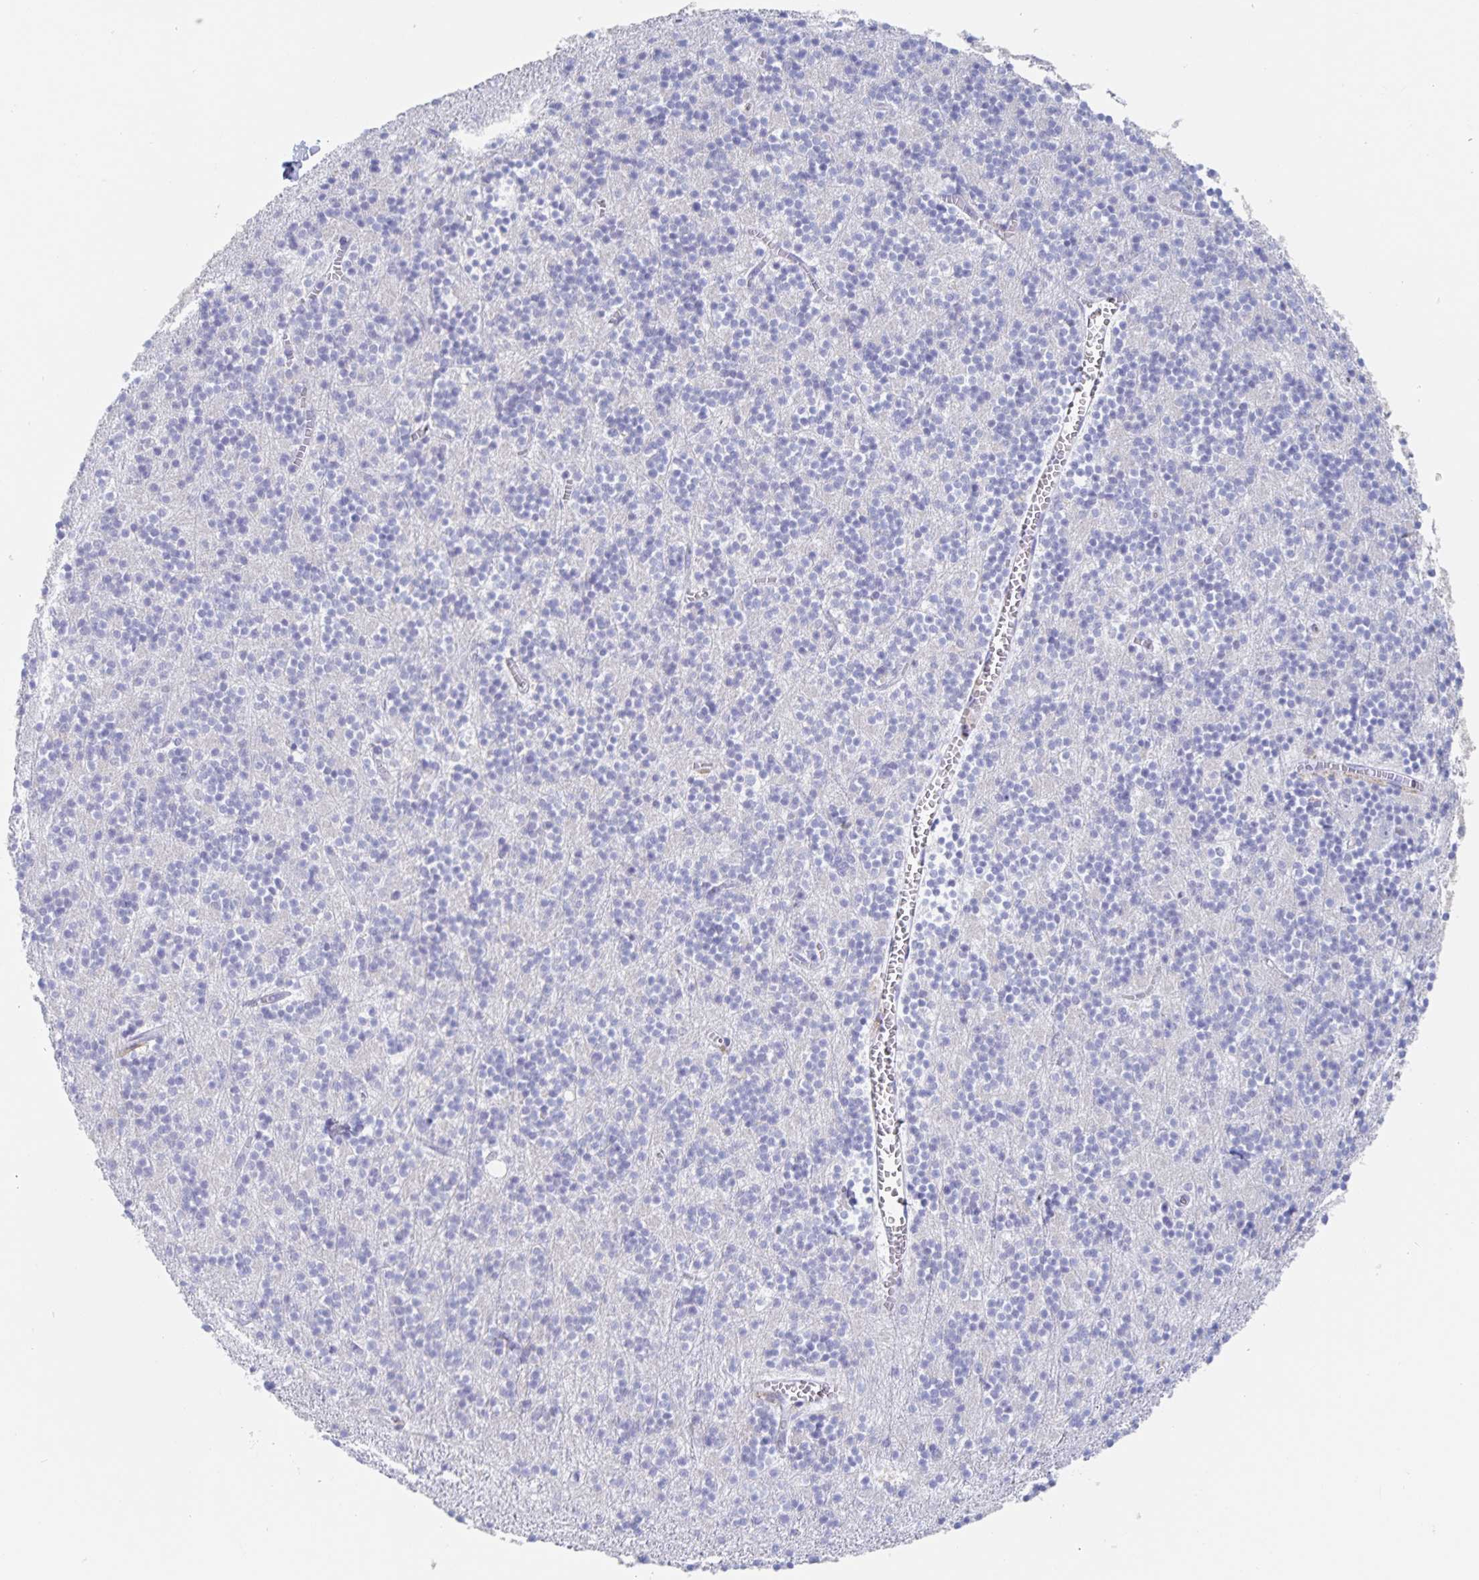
{"staining": {"intensity": "negative", "quantity": "none", "location": "none"}, "tissue": "cerebellum", "cell_type": "Cells in granular layer", "image_type": "normal", "snomed": [{"axis": "morphology", "description": "Normal tissue, NOS"}, {"axis": "topography", "description": "Cerebellum"}], "caption": "Protein analysis of unremarkable cerebellum exhibits no significant expression in cells in granular layer. The staining is performed using DAB (3,3'-diaminobenzidine) brown chromogen with nuclei counter-stained in using hematoxylin.", "gene": "DMBT1", "patient": {"sex": "male", "age": 54}}